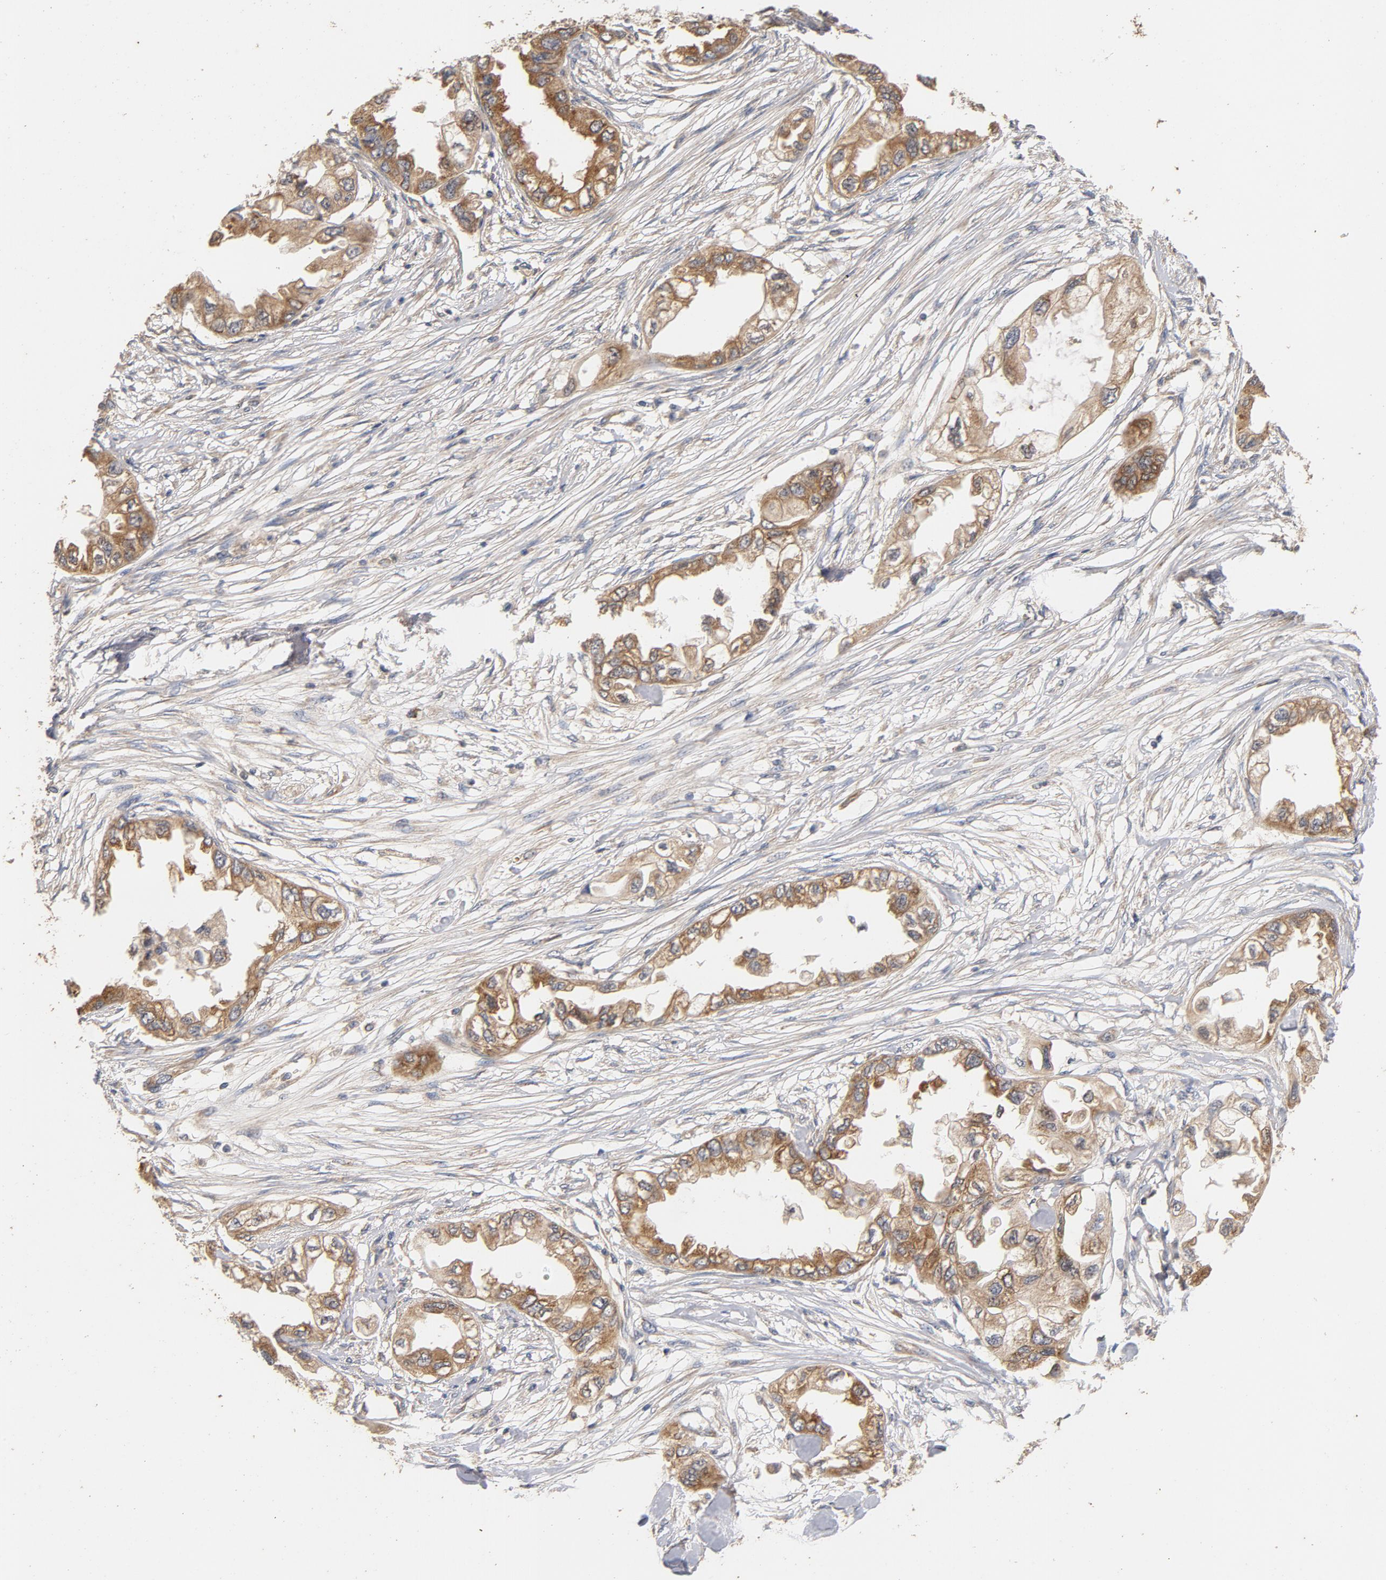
{"staining": {"intensity": "moderate", "quantity": ">75%", "location": "cytoplasmic/membranous"}, "tissue": "endometrial cancer", "cell_type": "Tumor cells", "image_type": "cancer", "snomed": [{"axis": "morphology", "description": "Adenocarcinoma, NOS"}, {"axis": "topography", "description": "Endometrium"}], "caption": "Brown immunohistochemical staining in human endometrial adenocarcinoma reveals moderate cytoplasmic/membranous expression in about >75% of tumor cells.", "gene": "DDX6", "patient": {"sex": "female", "age": 67}}